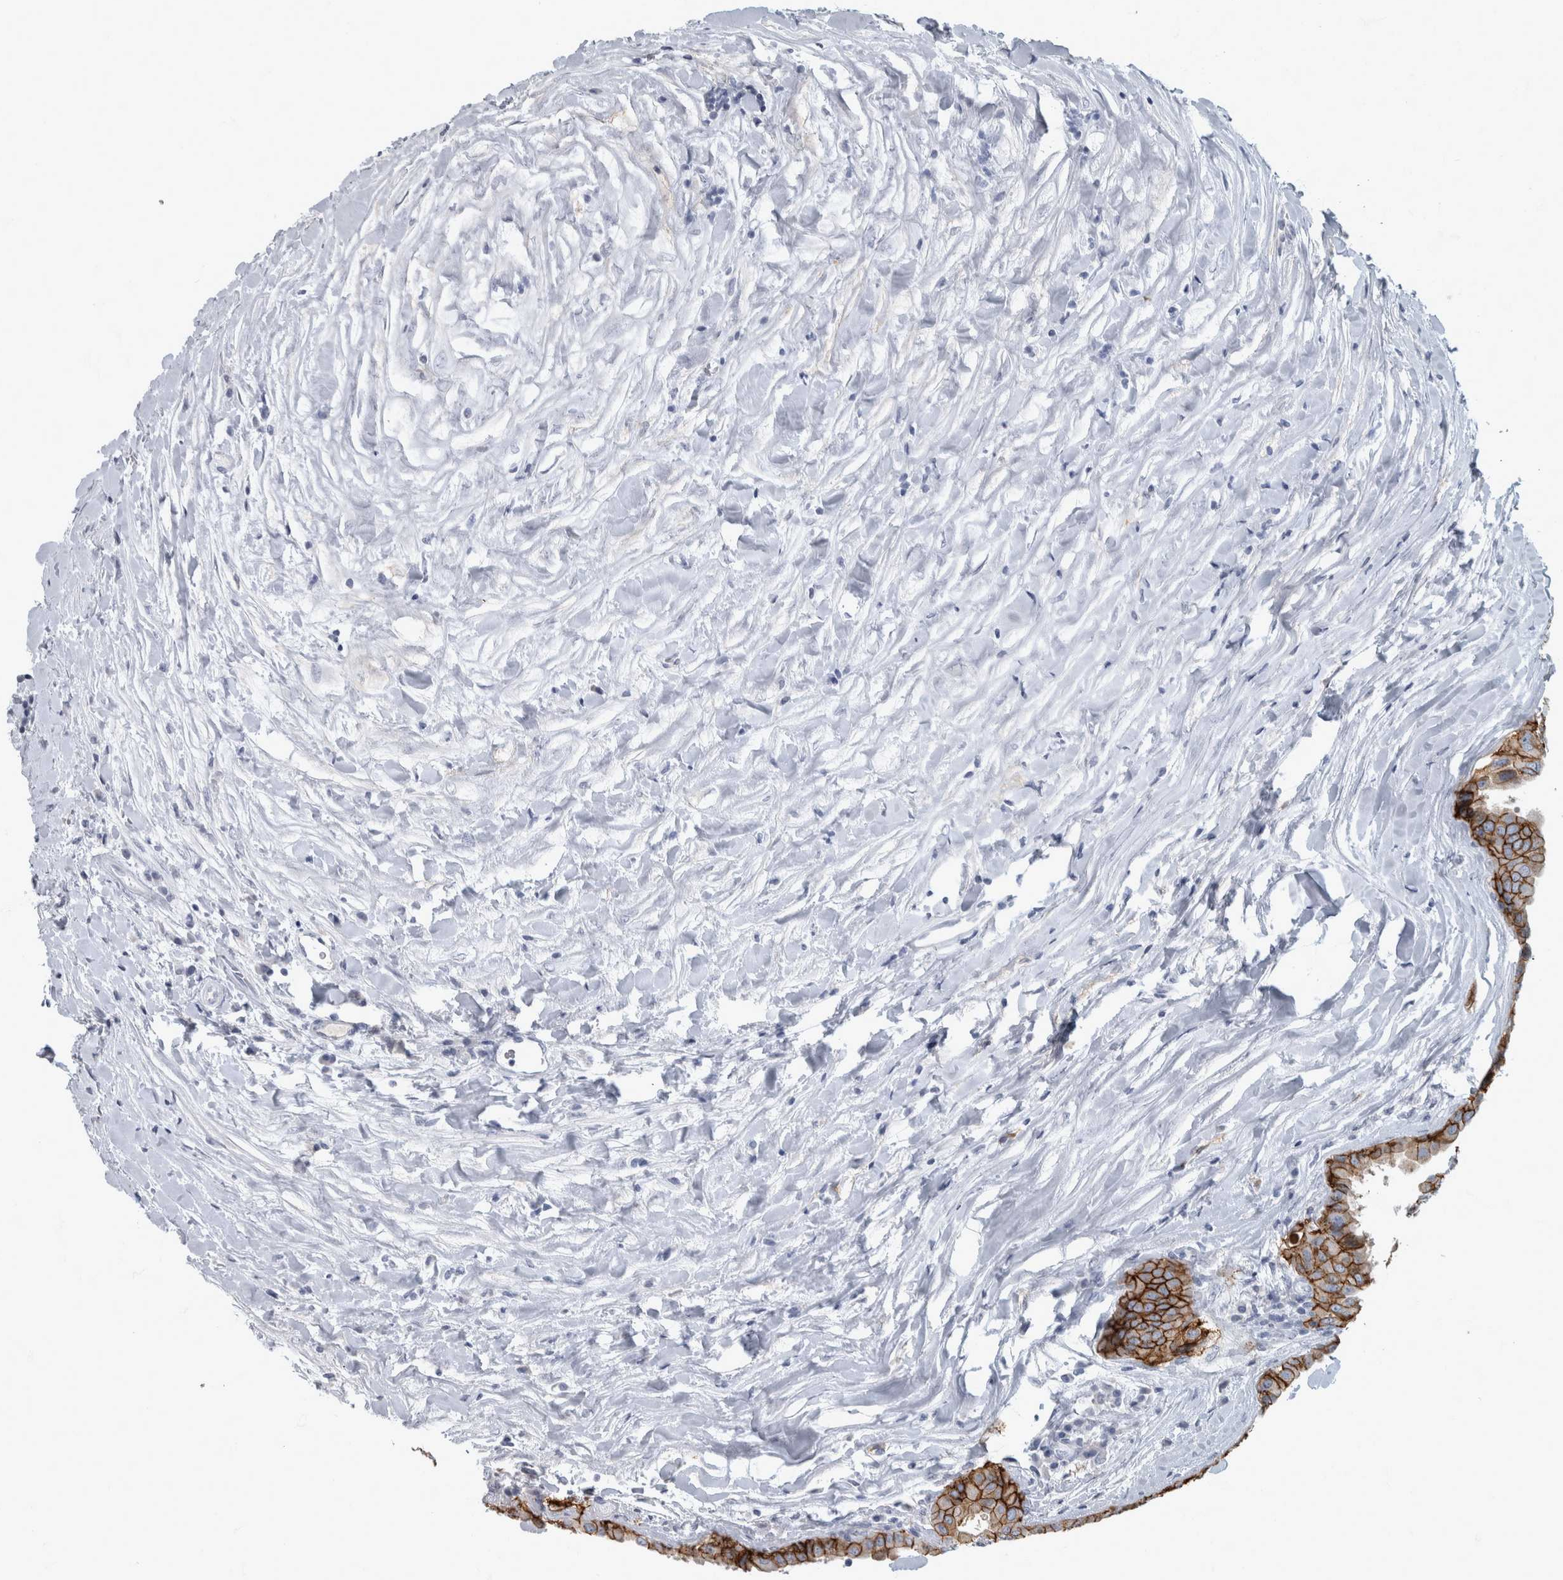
{"staining": {"intensity": "strong", "quantity": ">75%", "location": "cytoplasmic/membranous"}, "tissue": "thyroid cancer", "cell_type": "Tumor cells", "image_type": "cancer", "snomed": [{"axis": "morphology", "description": "Papillary adenocarcinoma, NOS"}, {"axis": "topography", "description": "Thyroid gland"}], "caption": "Immunohistochemical staining of human thyroid cancer (papillary adenocarcinoma) demonstrates high levels of strong cytoplasmic/membranous protein positivity in approximately >75% of tumor cells.", "gene": "DSG2", "patient": {"sex": "male", "age": 33}}